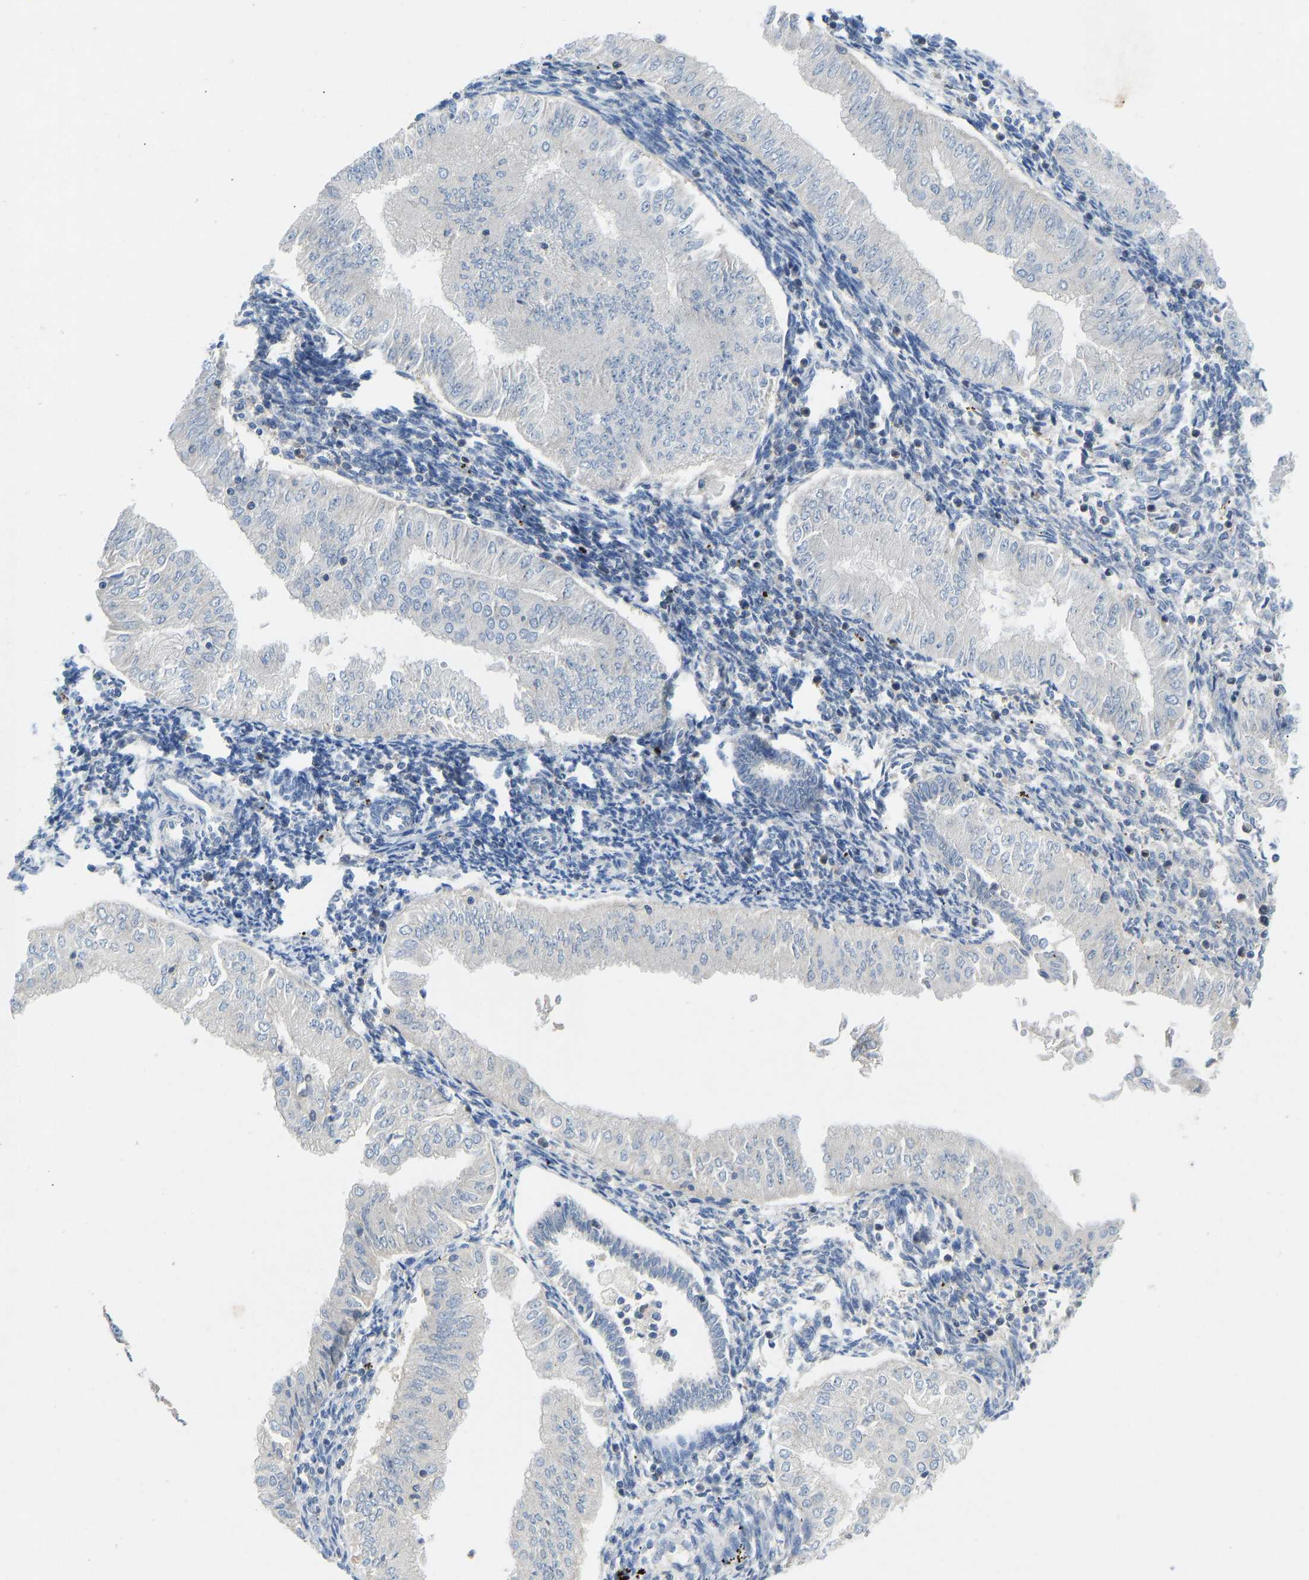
{"staining": {"intensity": "negative", "quantity": "none", "location": "none"}, "tissue": "endometrial cancer", "cell_type": "Tumor cells", "image_type": "cancer", "snomed": [{"axis": "morphology", "description": "Normal tissue, NOS"}, {"axis": "morphology", "description": "Adenocarcinoma, NOS"}, {"axis": "topography", "description": "Endometrium"}], "caption": "Immunohistochemical staining of human adenocarcinoma (endometrial) reveals no significant staining in tumor cells. Nuclei are stained in blue.", "gene": "NDRG3", "patient": {"sex": "female", "age": 53}}